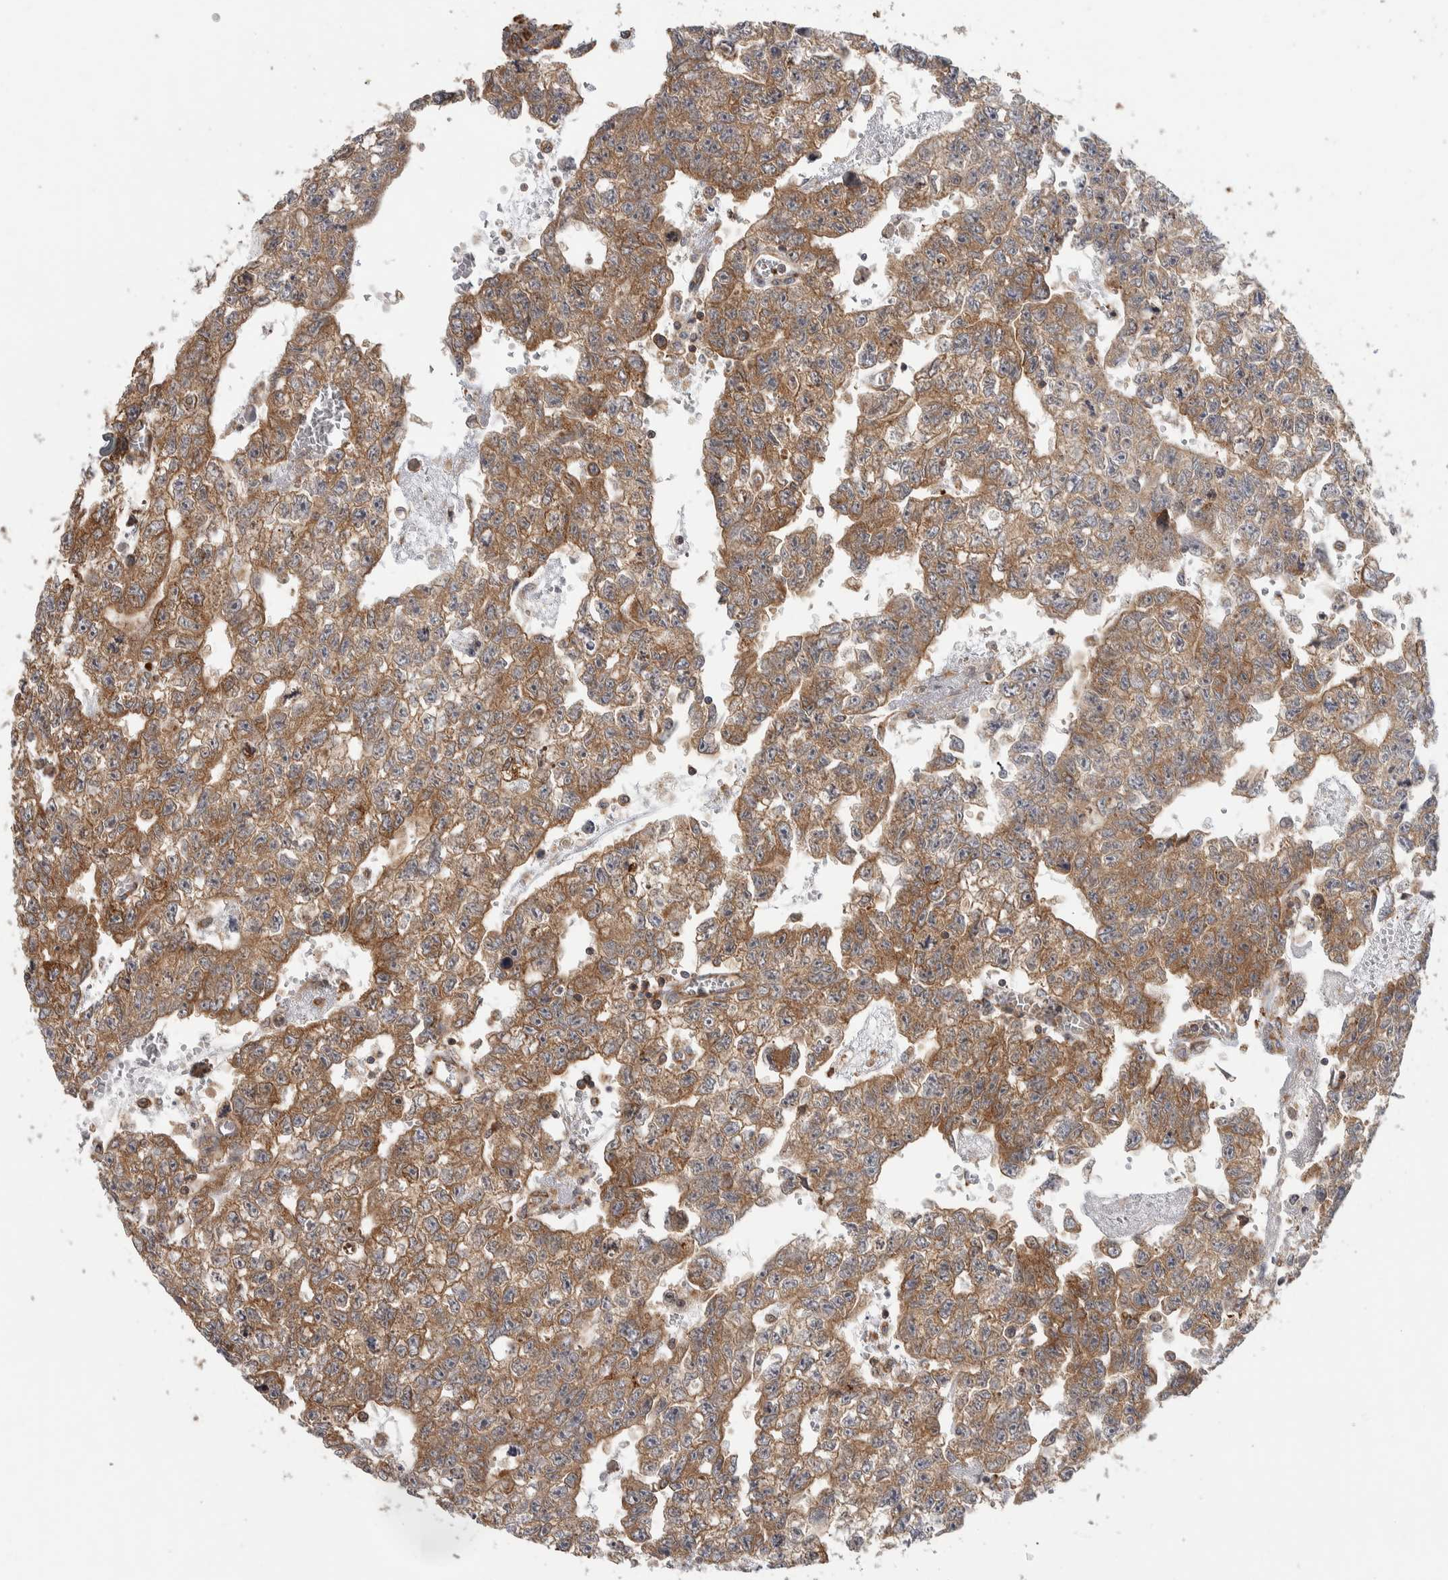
{"staining": {"intensity": "moderate", "quantity": ">75%", "location": "cytoplasmic/membranous"}, "tissue": "testis cancer", "cell_type": "Tumor cells", "image_type": "cancer", "snomed": [{"axis": "morphology", "description": "Seminoma, NOS"}, {"axis": "morphology", "description": "Carcinoma, Embryonal, NOS"}, {"axis": "topography", "description": "Testis"}], "caption": "A medium amount of moderate cytoplasmic/membranous positivity is appreciated in about >75% of tumor cells in testis cancer tissue. Nuclei are stained in blue.", "gene": "EIF3H", "patient": {"sex": "male", "age": 38}}